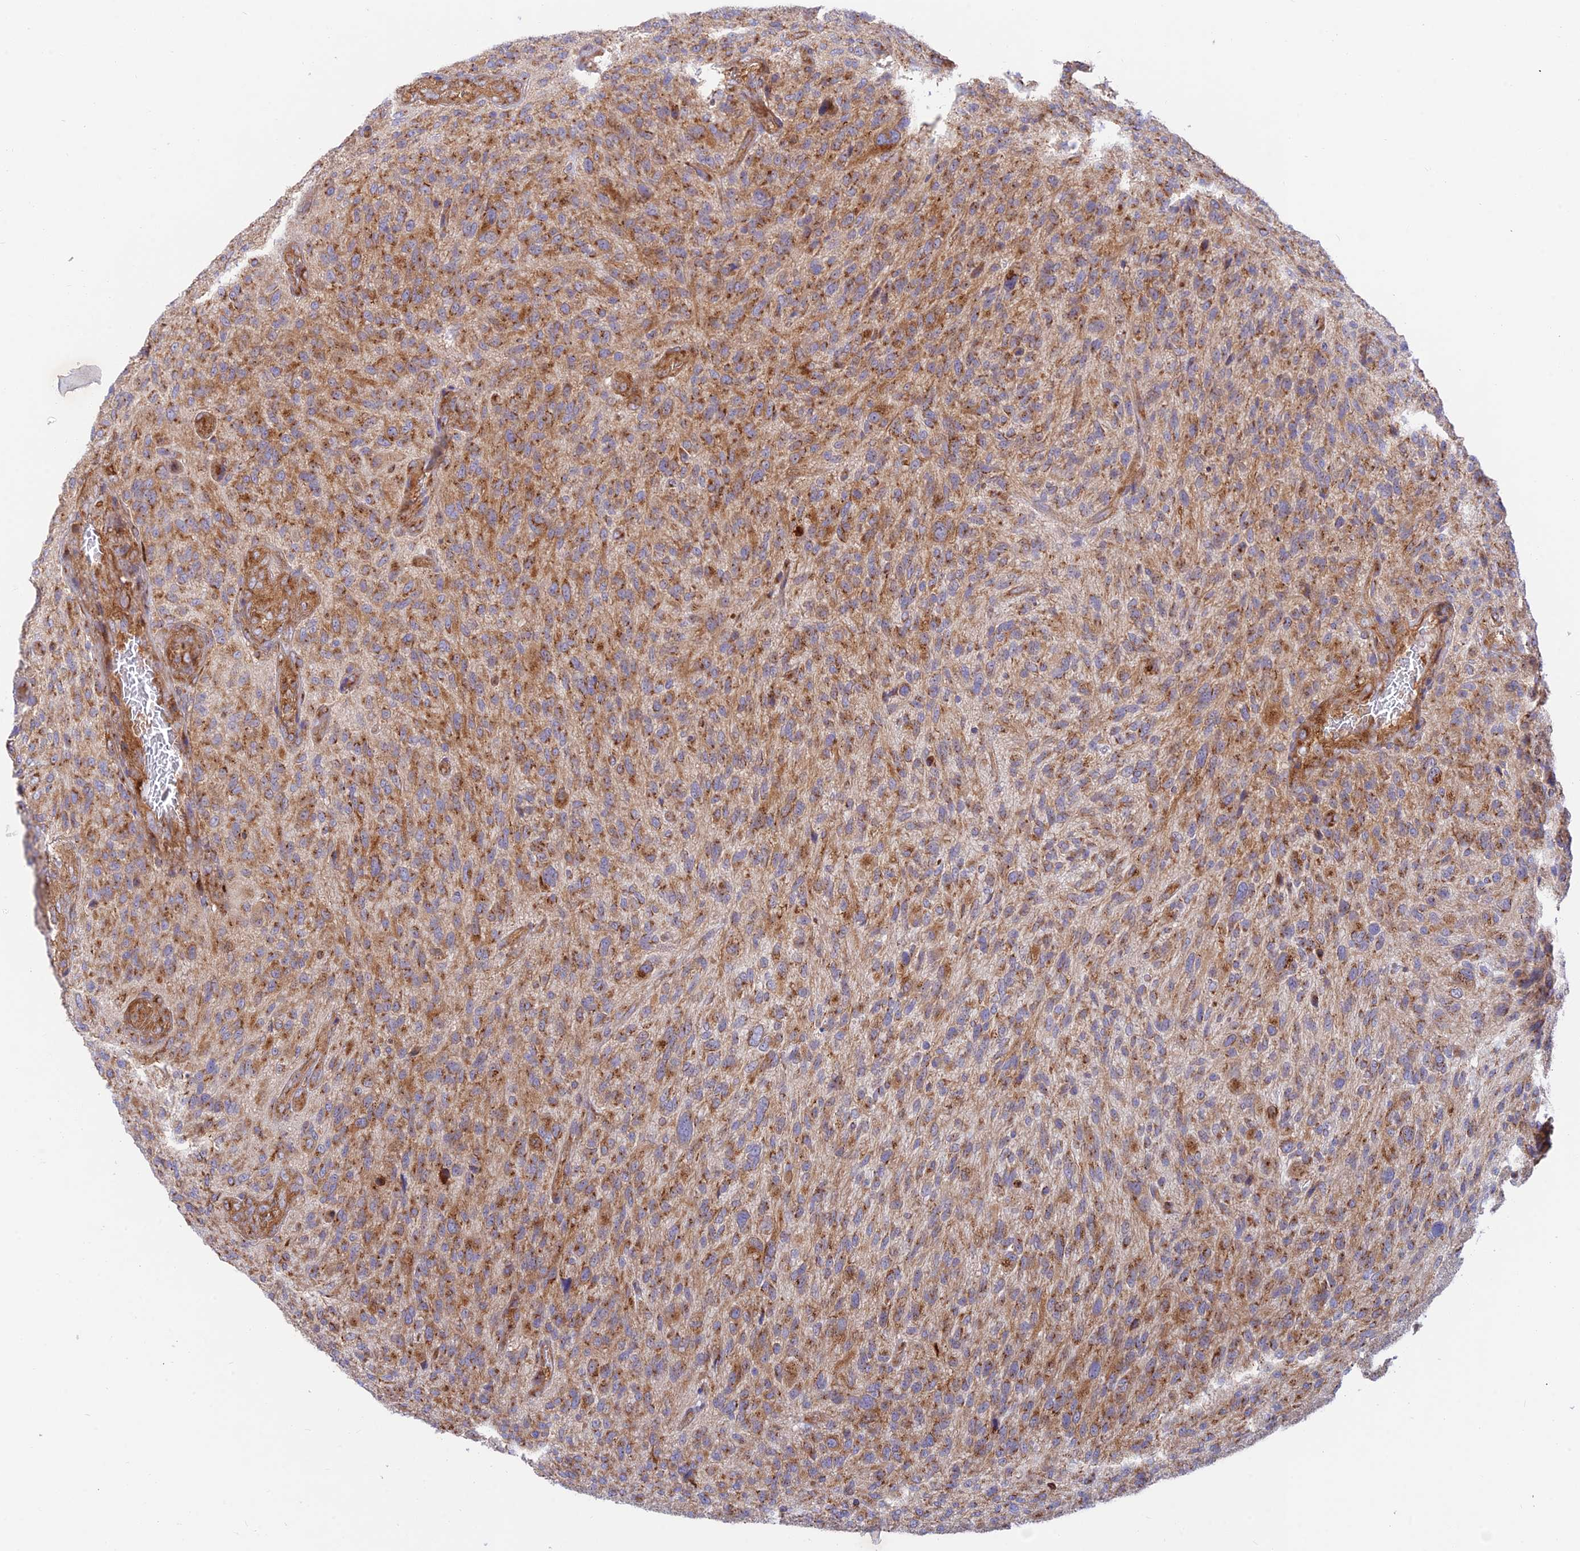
{"staining": {"intensity": "moderate", "quantity": ">75%", "location": "cytoplasmic/membranous"}, "tissue": "glioma", "cell_type": "Tumor cells", "image_type": "cancer", "snomed": [{"axis": "morphology", "description": "Glioma, malignant, High grade"}, {"axis": "topography", "description": "Brain"}], "caption": "A brown stain labels moderate cytoplasmic/membranous positivity of a protein in glioma tumor cells.", "gene": "GOLGA3", "patient": {"sex": "male", "age": 47}}